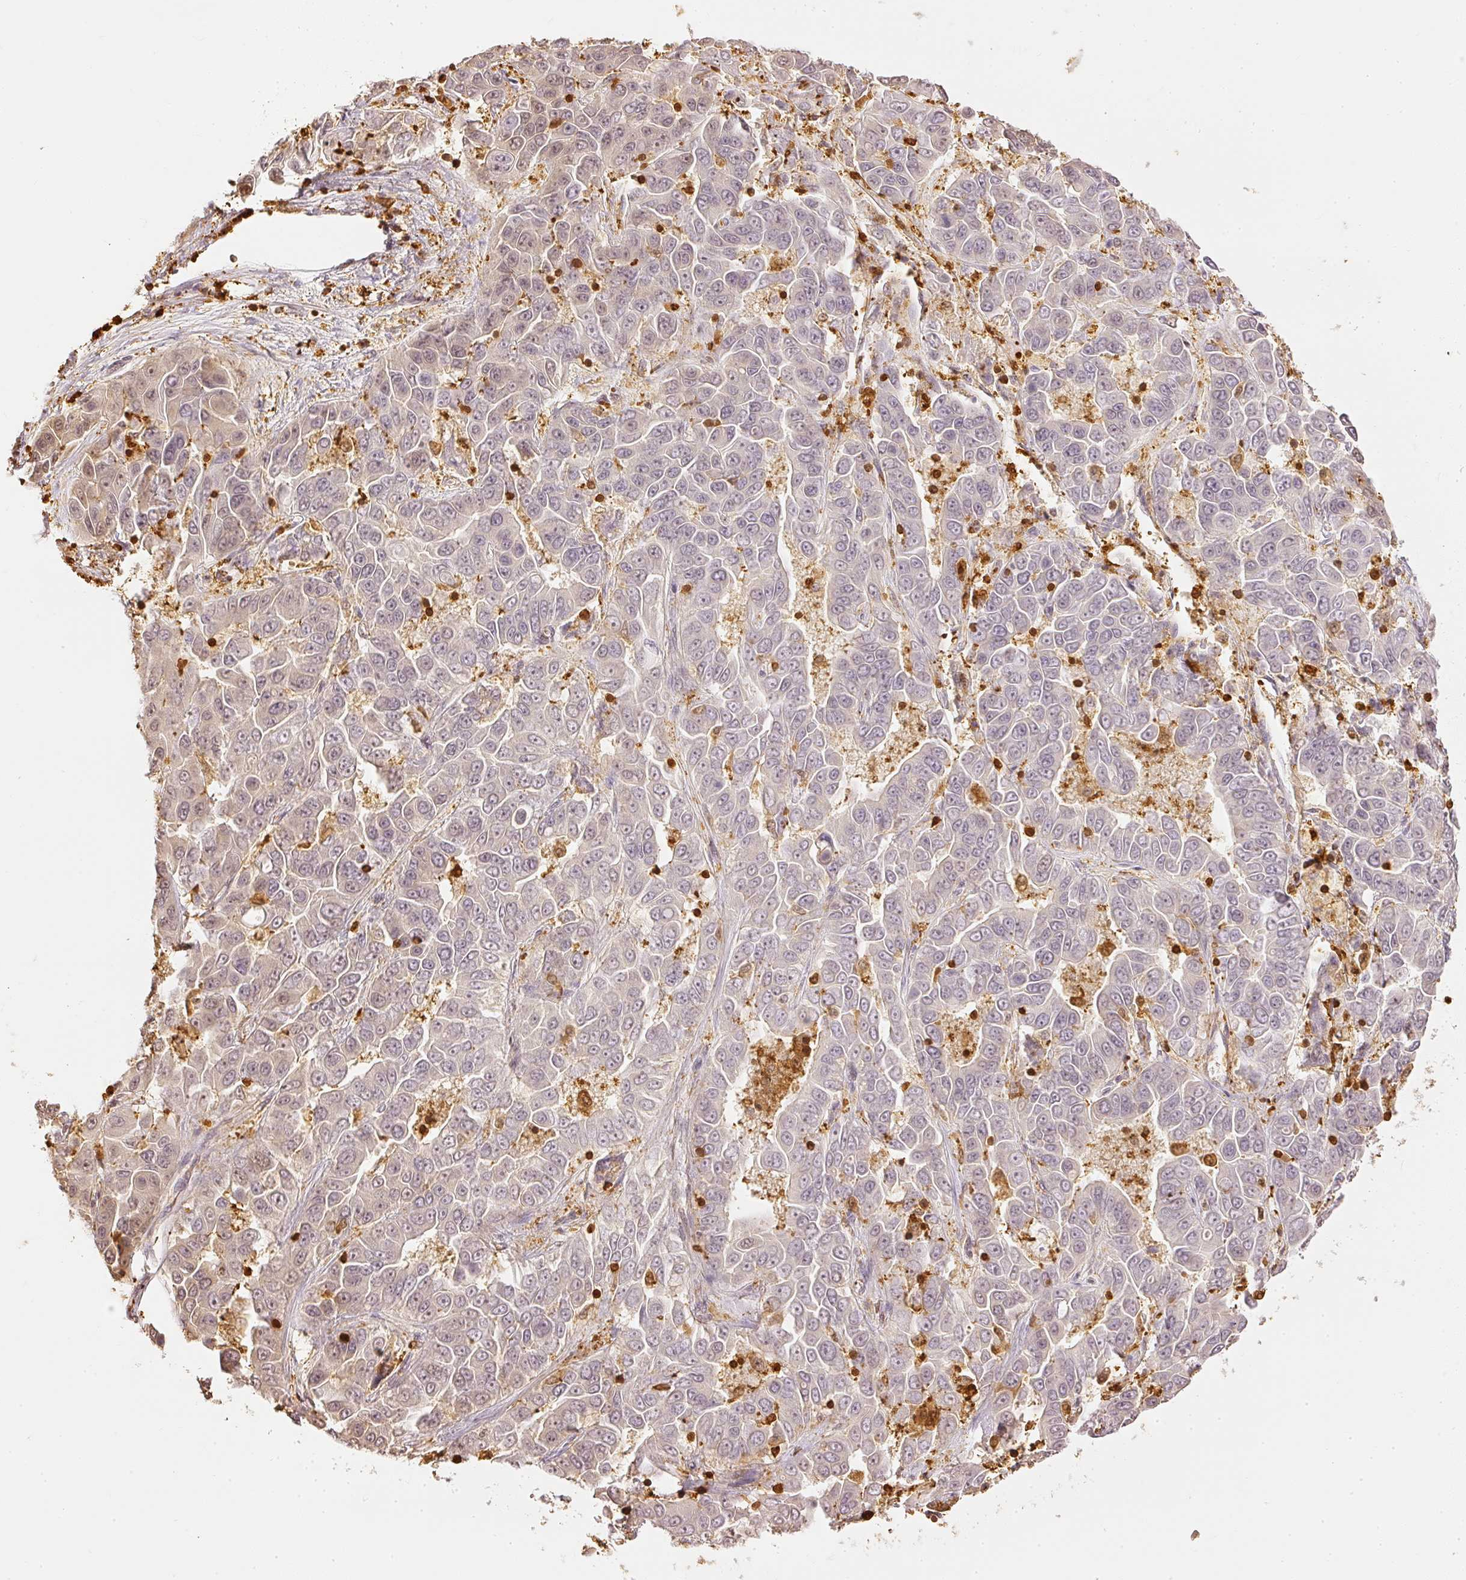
{"staining": {"intensity": "weak", "quantity": "<25%", "location": "nuclear"}, "tissue": "liver cancer", "cell_type": "Tumor cells", "image_type": "cancer", "snomed": [{"axis": "morphology", "description": "Cholangiocarcinoma"}, {"axis": "topography", "description": "Liver"}], "caption": "The immunohistochemistry photomicrograph has no significant staining in tumor cells of cholangiocarcinoma (liver) tissue.", "gene": "PFN1", "patient": {"sex": "female", "age": 52}}